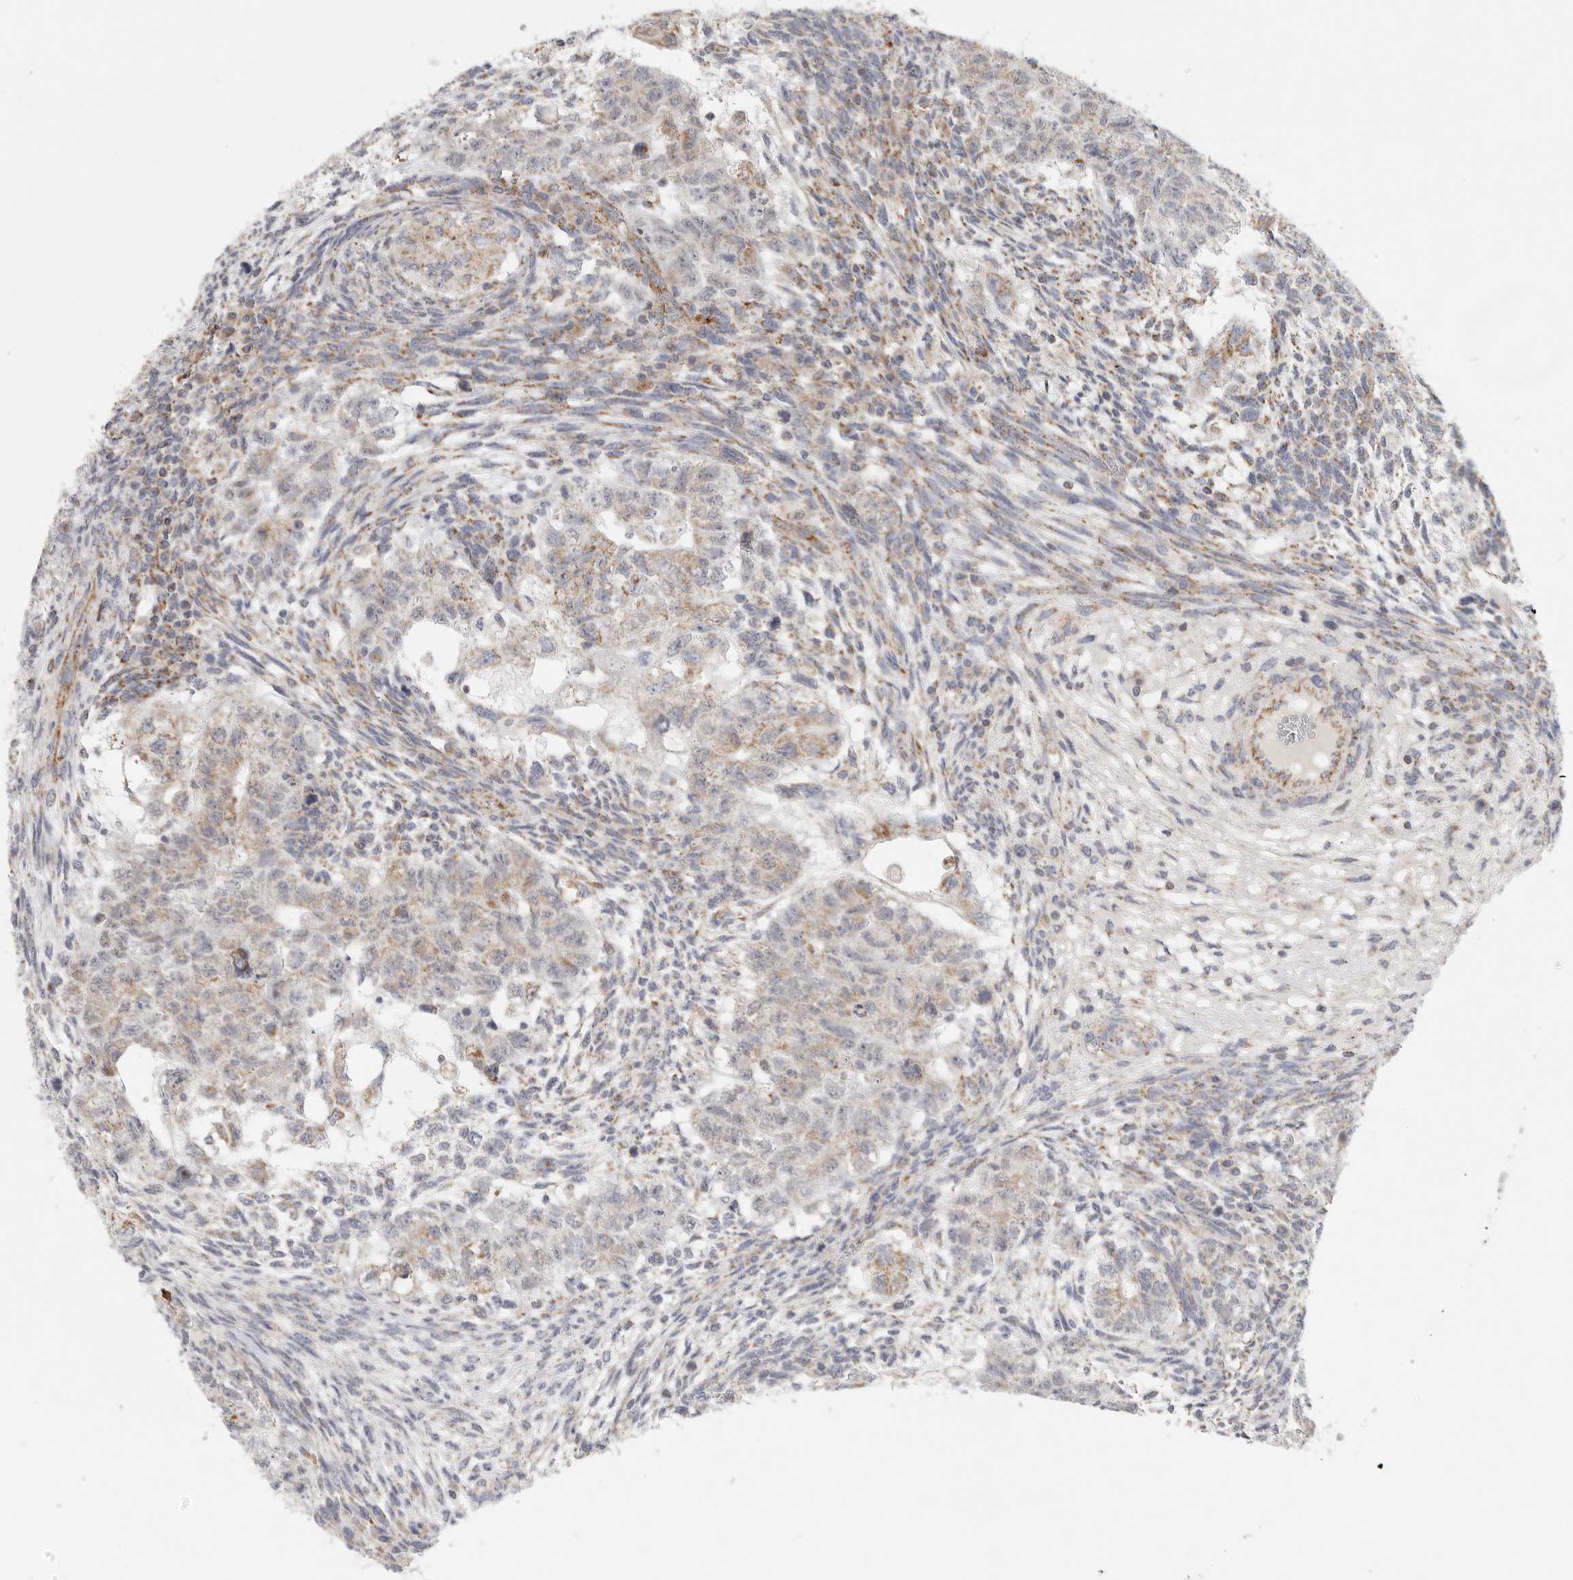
{"staining": {"intensity": "moderate", "quantity": "25%-75%", "location": "cytoplasmic/membranous"}, "tissue": "testis cancer", "cell_type": "Tumor cells", "image_type": "cancer", "snomed": [{"axis": "morphology", "description": "Normal tissue, NOS"}, {"axis": "morphology", "description": "Carcinoma, Embryonal, NOS"}, {"axis": "topography", "description": "Testis"}], "caption": "This is a histology image of immunohistochemistry staining of testis cancer, which shows moderate positivity in the cytoplasmic/membranous of tumor cells.", "gene": "SLC25A26", "patient": {"sex": "male", "age": 36}}